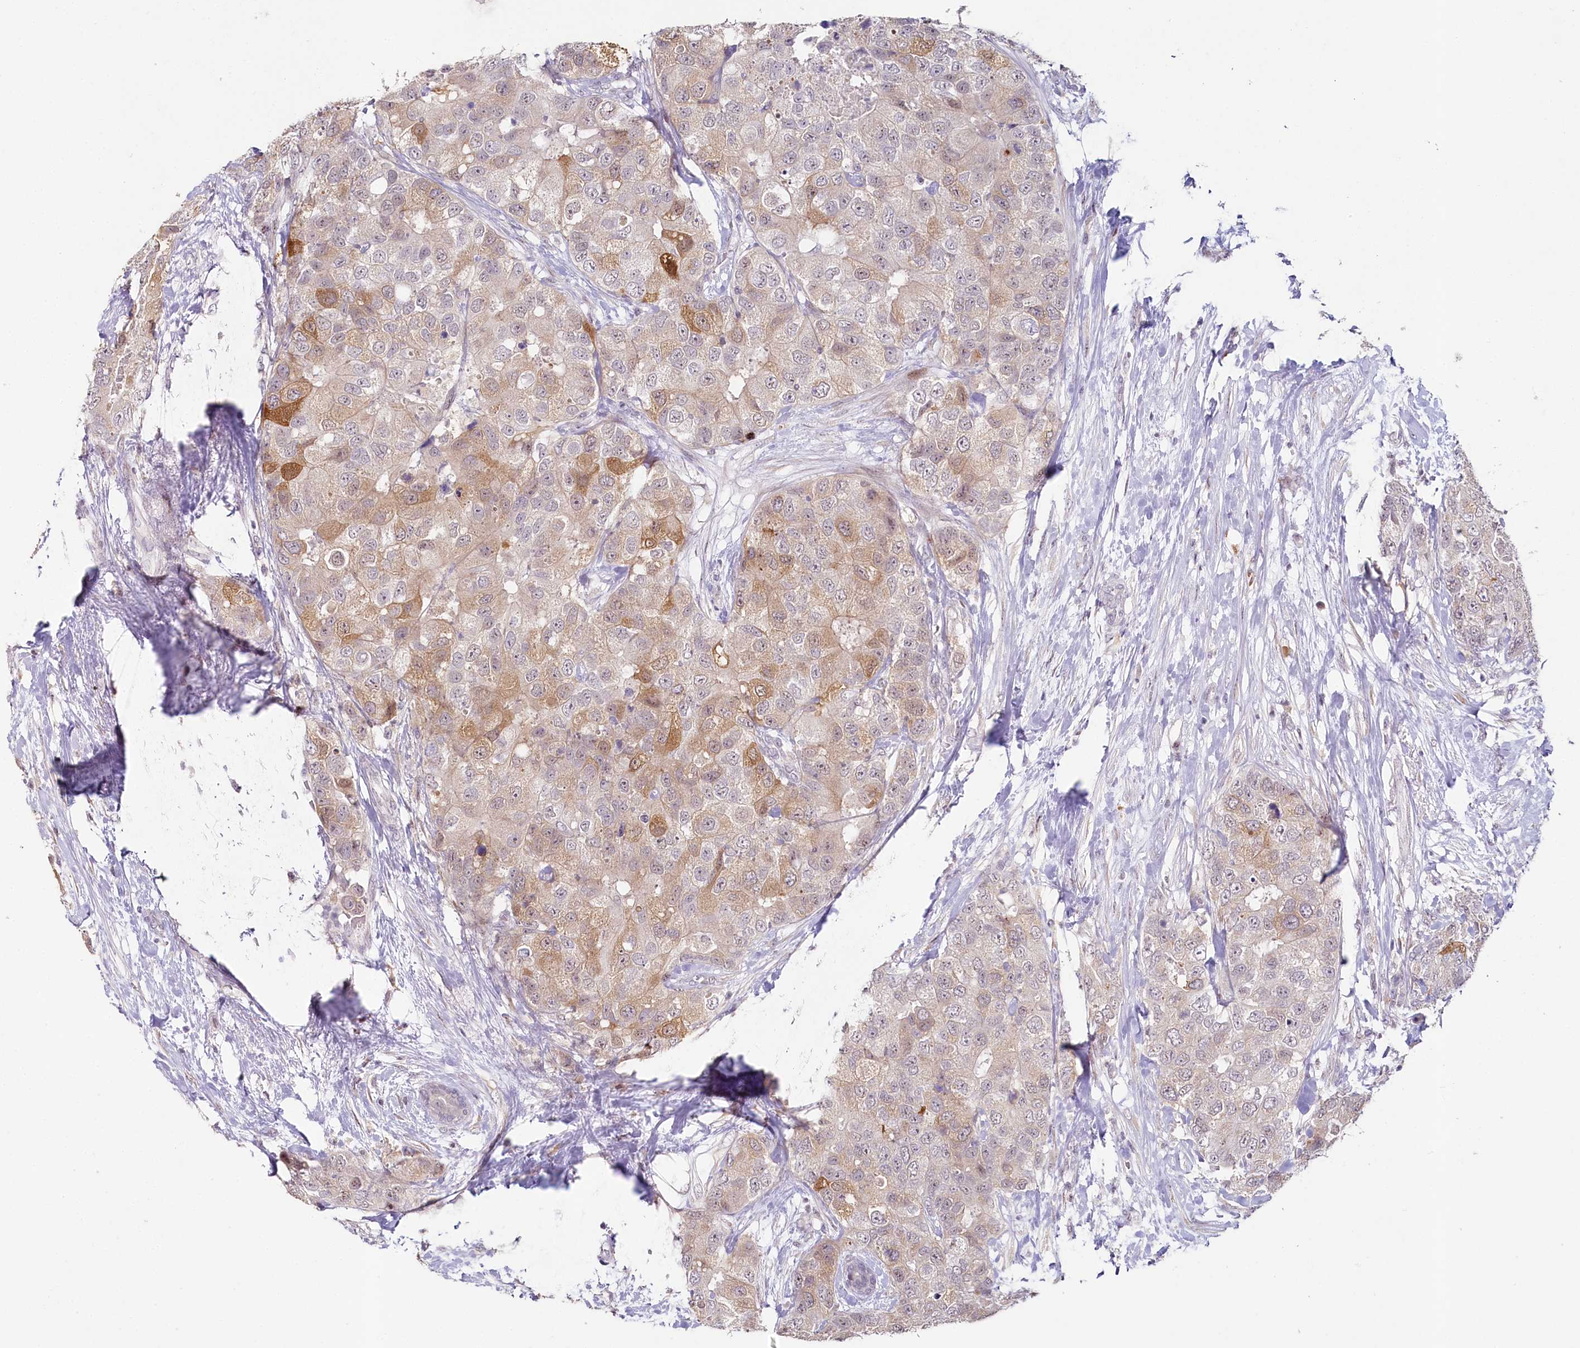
{"staining": {"intensity": "moderate", "quantity": "<25%", "location": "cytoplasmic/membranous,nuclear"}, "tissue": "breast cancer", "cell_type": "Tumor cells", "image_type": "cancer", "snomed": [{"axis": "morphology", "description": "Duct carcinoma"}, {"axis": "topography", "description": "Breast"}], "caption": "Immunohistochemistry (IHC) of human breast cancer (invasive ductal carcinoma) shows low levels of moderate cytoplasmic/membranous and nuclear positivity in approximately <25% of tumor cells.", "gene": "HPD", "patient": {"sex": "female", "age": 62}}